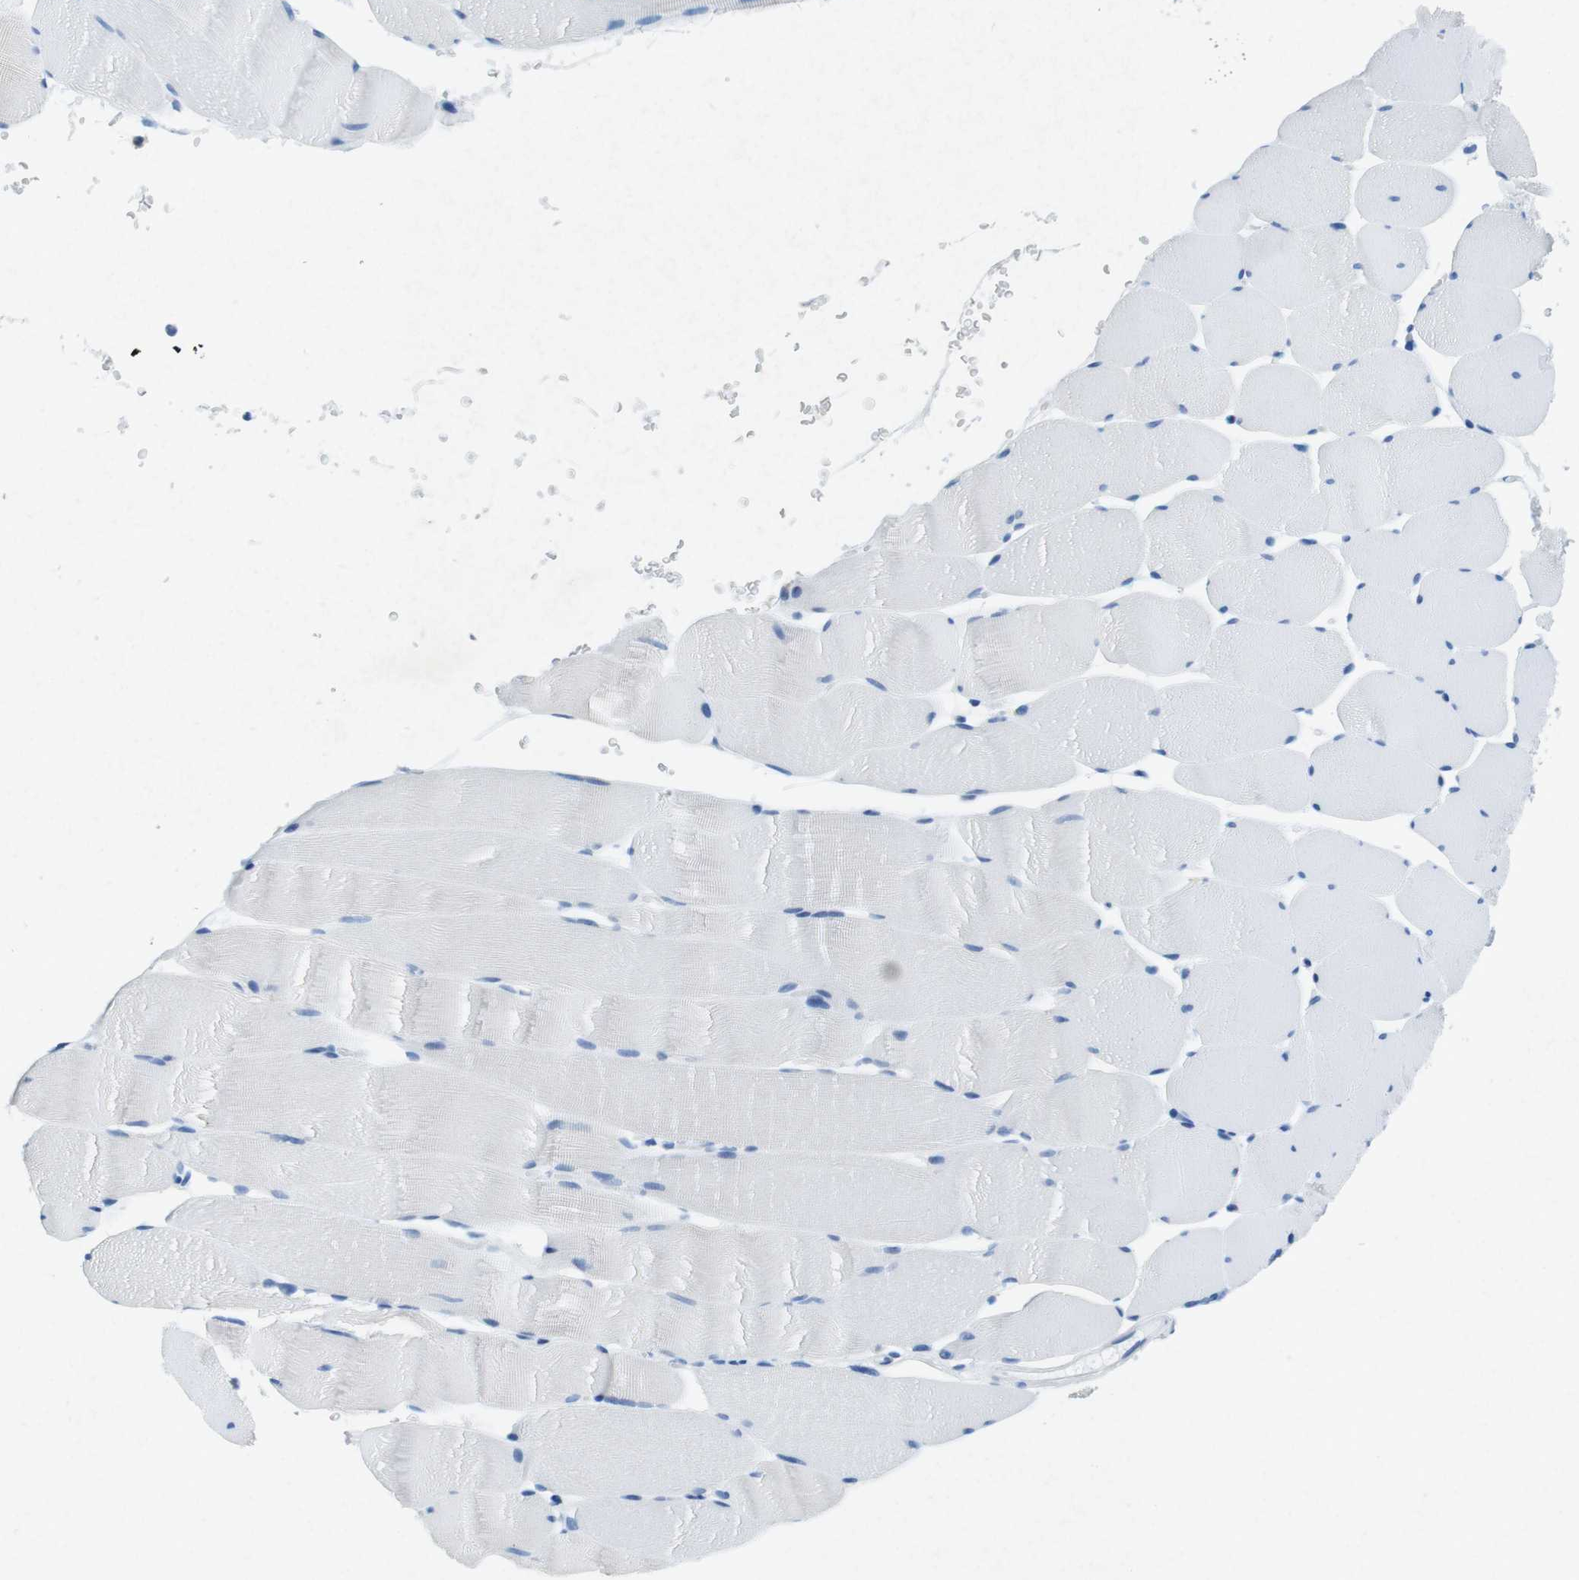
{"staining": {"intensity": "negative", "quantity": "none", "location": "none"}, "tissue": "skeletal muscle", "cell_type": "Myocytes", "image_type": "normal", "snomed": [{"axis": "morphology", "description": "Normal tissue, NOS"}, {"axis": "topography", "description": "Skeletal muscle"}], "caption": "A photomicrograph of skeletal muscle stained for a protein reveals no brown staining in myocytes. (DAB (3,3'-diaminobenzidine) IHC with hematoxylin counter stain).", "gene": "CTAG1B", "patient": {"sex": "male", "age": 62}}